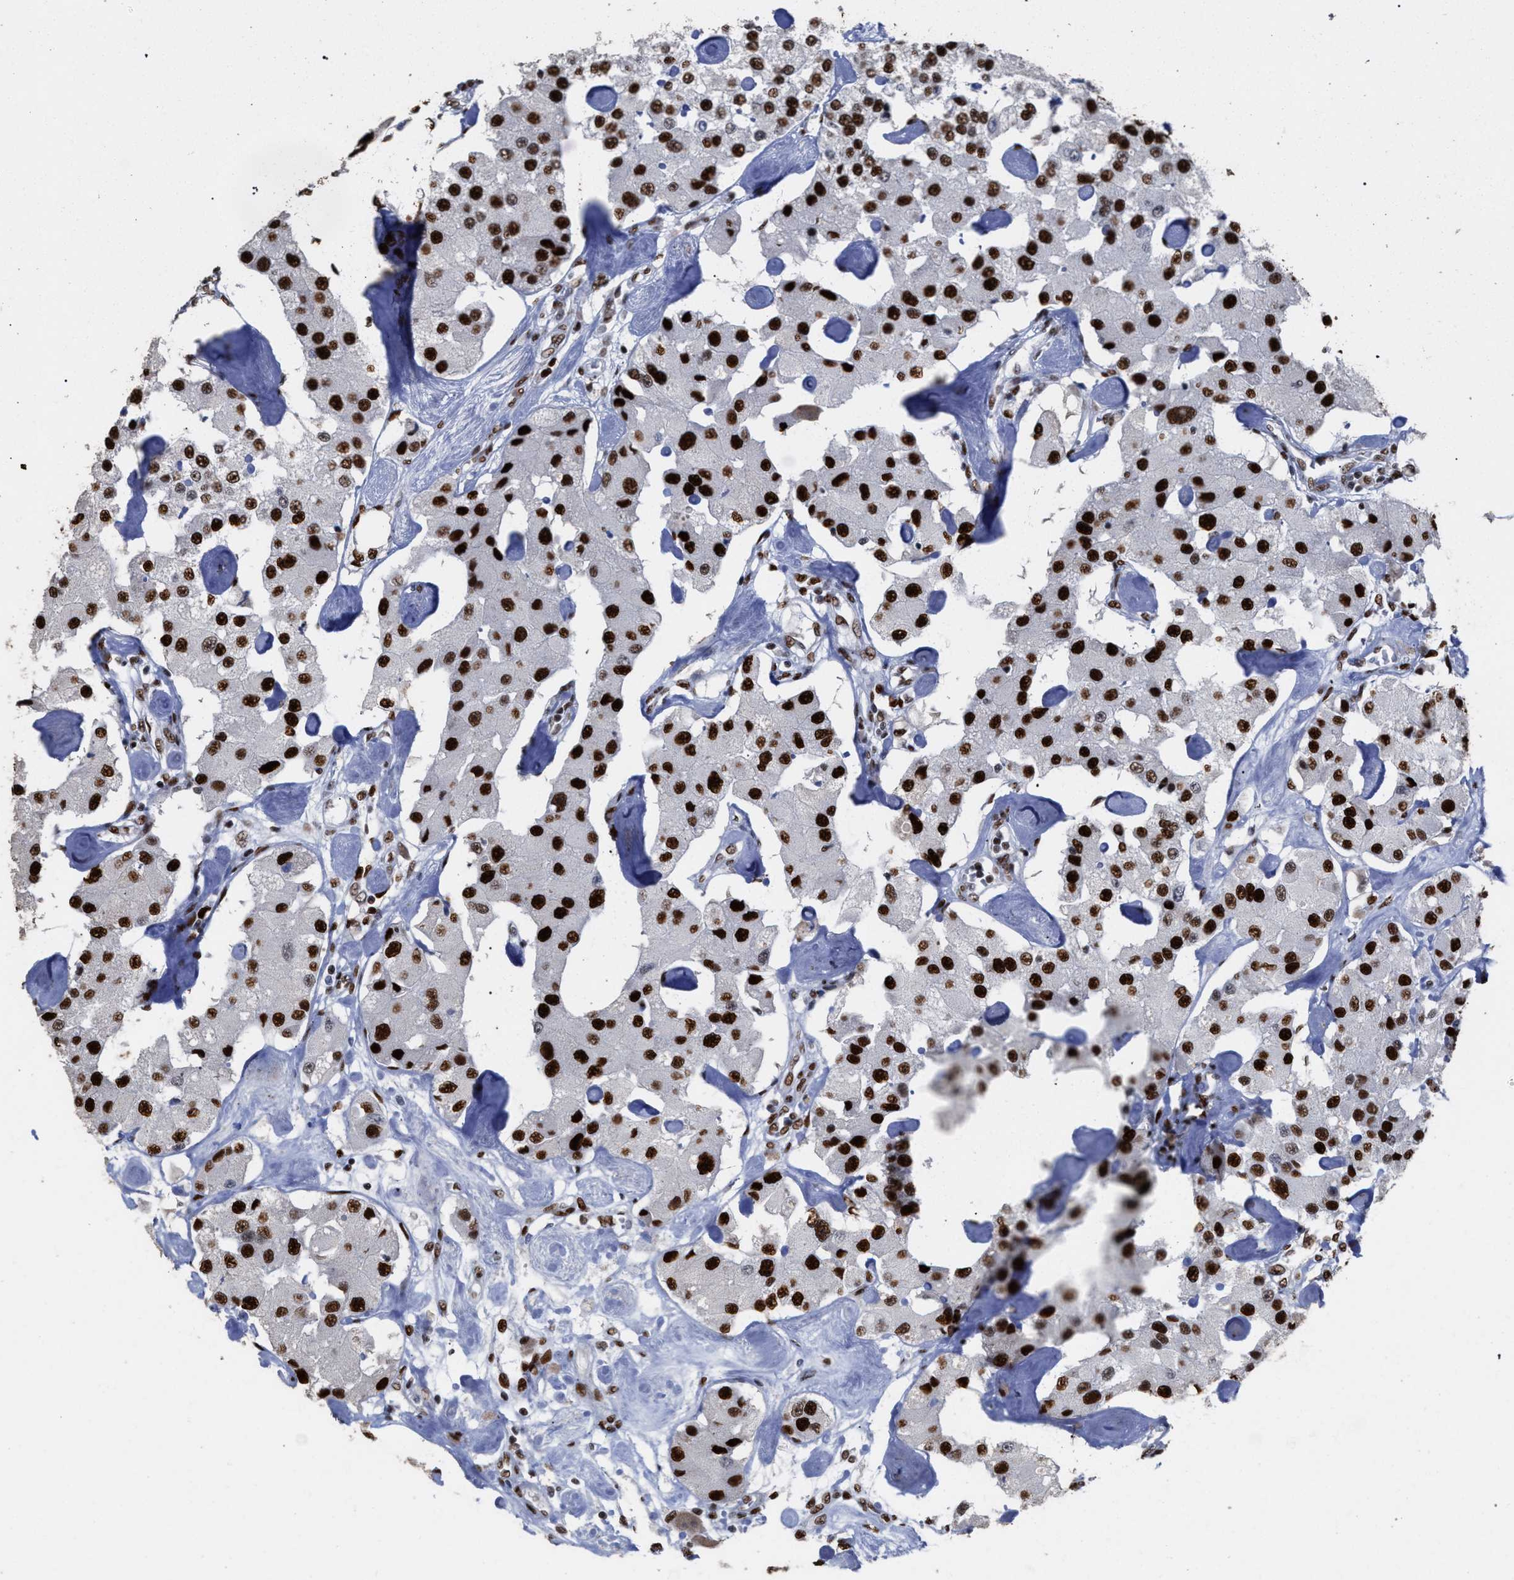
{"staining": {"intensity": "strong", "quantity": ">75%", "location": "nuclear"}, "tissue": "carcinoid", "cell_type": "Tumor cells", "image_type": "cancer", "snomed": [{"axis": "morphology", "description": "Carcinoid, malignant, NOS"}, {"axis": "topography", "description": "Pancreas"}], "caption": "A high amount of strong nuclear staining is appreciated in approximately >75% of tumor cells in carcinoid tissue.", "gene": "TP53BP1", "patient": {"sex": "male", "age": 41}}